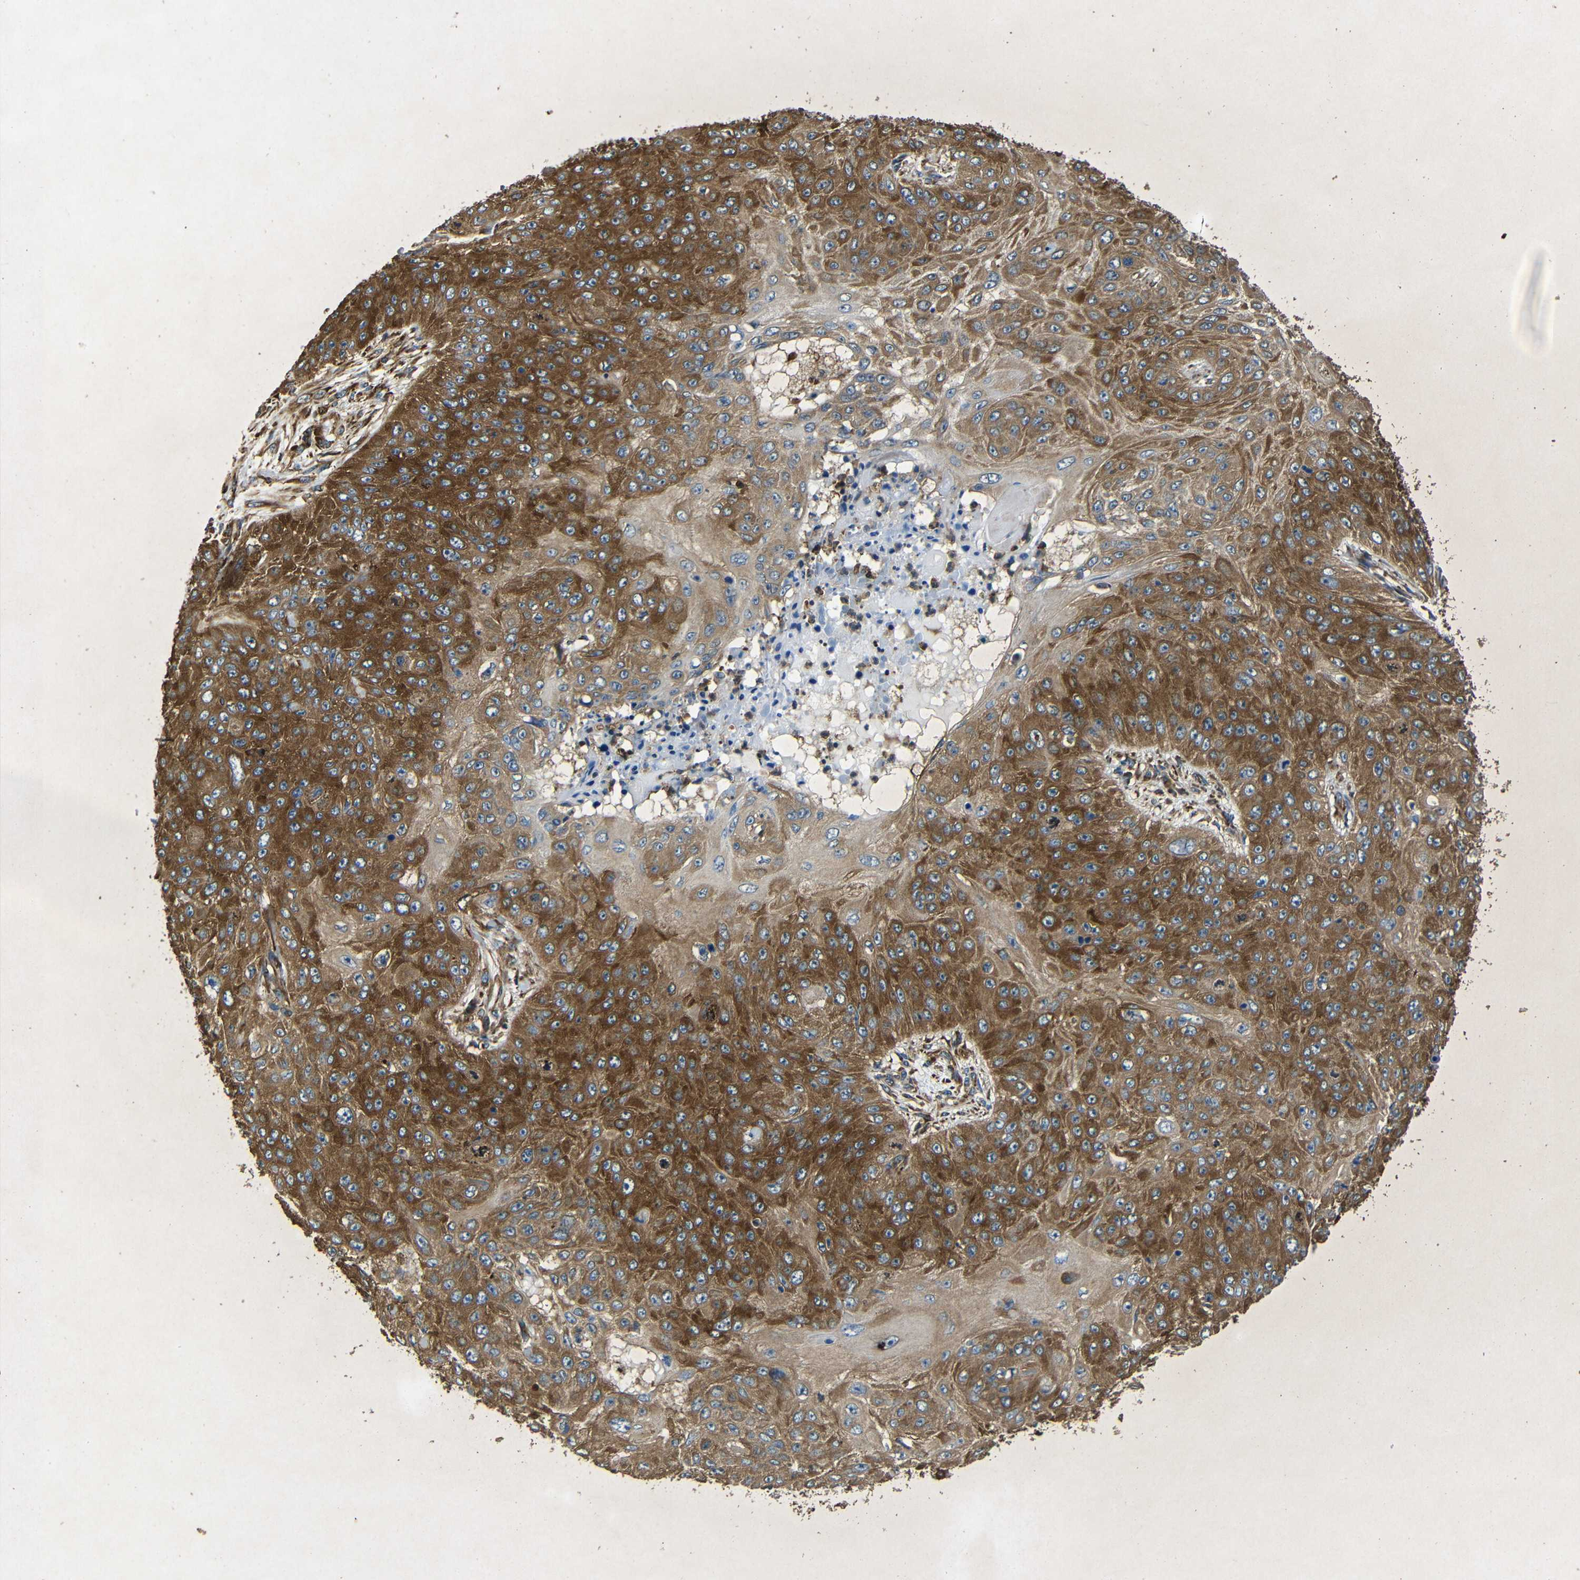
{"staining": {"intensity": "strong", "quantity": ">75%", "location": "cytoplasmic/membranous"}, "tissue": "skin cancer", "cell_type": "Tumor cells", "image_type": "cancer", "snomed": [{"axis": "morphology", "description": "Squamous cell carcinoma, NOS"}, {"axis": "topography", "description": "Skin"}], "caption": "IHC (DAB) staining of human skin cancer exhibits strong cytoplasmic/membranous protein expression in about >75% of tumor cells. The staining was performed using DAB, with brown indicating positive protein expression. Nuclei are stained blue with hematoxylin.", "gene": "BTF3", "patient": {"sex": "female", "age": 80}}